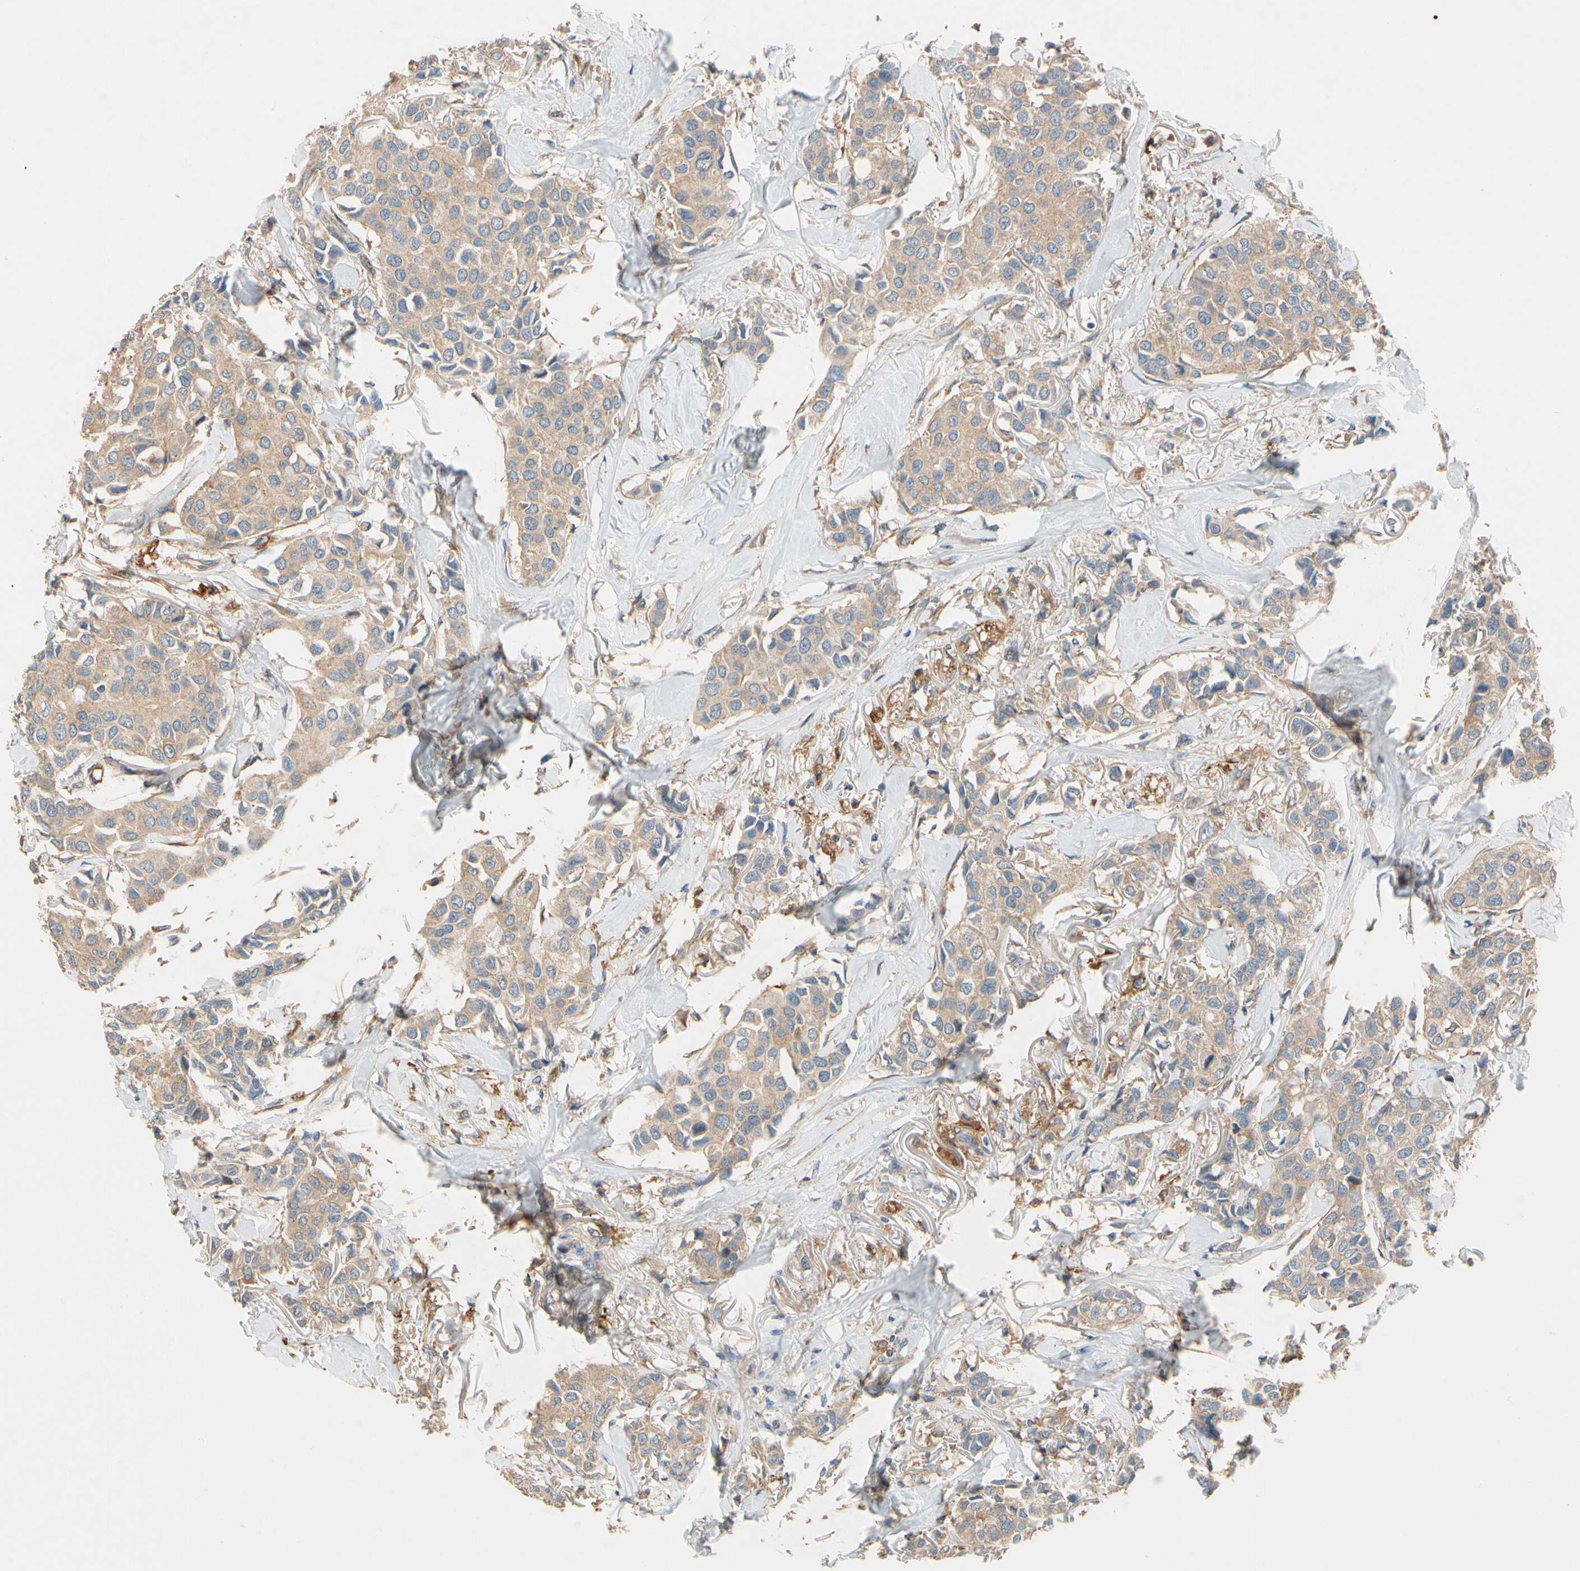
{"staining": {"intensity": "weak", "quantity": ">75%", "location": "cytoplasmic/membranous"}, "tissue": "breast cancer", "cell_type": "Tumor cells", "image_type": "cancer", "snomed": [{"axis": "morphology", "description": "Duct carcinoma"}, {"axis": "topography", "description": "Breast"}], "caption": "Human breast cancer (invasive ductal carcinoma) stained with a brown dye shows weak cytoplasmic/membranous positive staining in approximately >75% of tumor cells.", "gene": "USP46", "patient": {"sex": "female", "age": 80}}